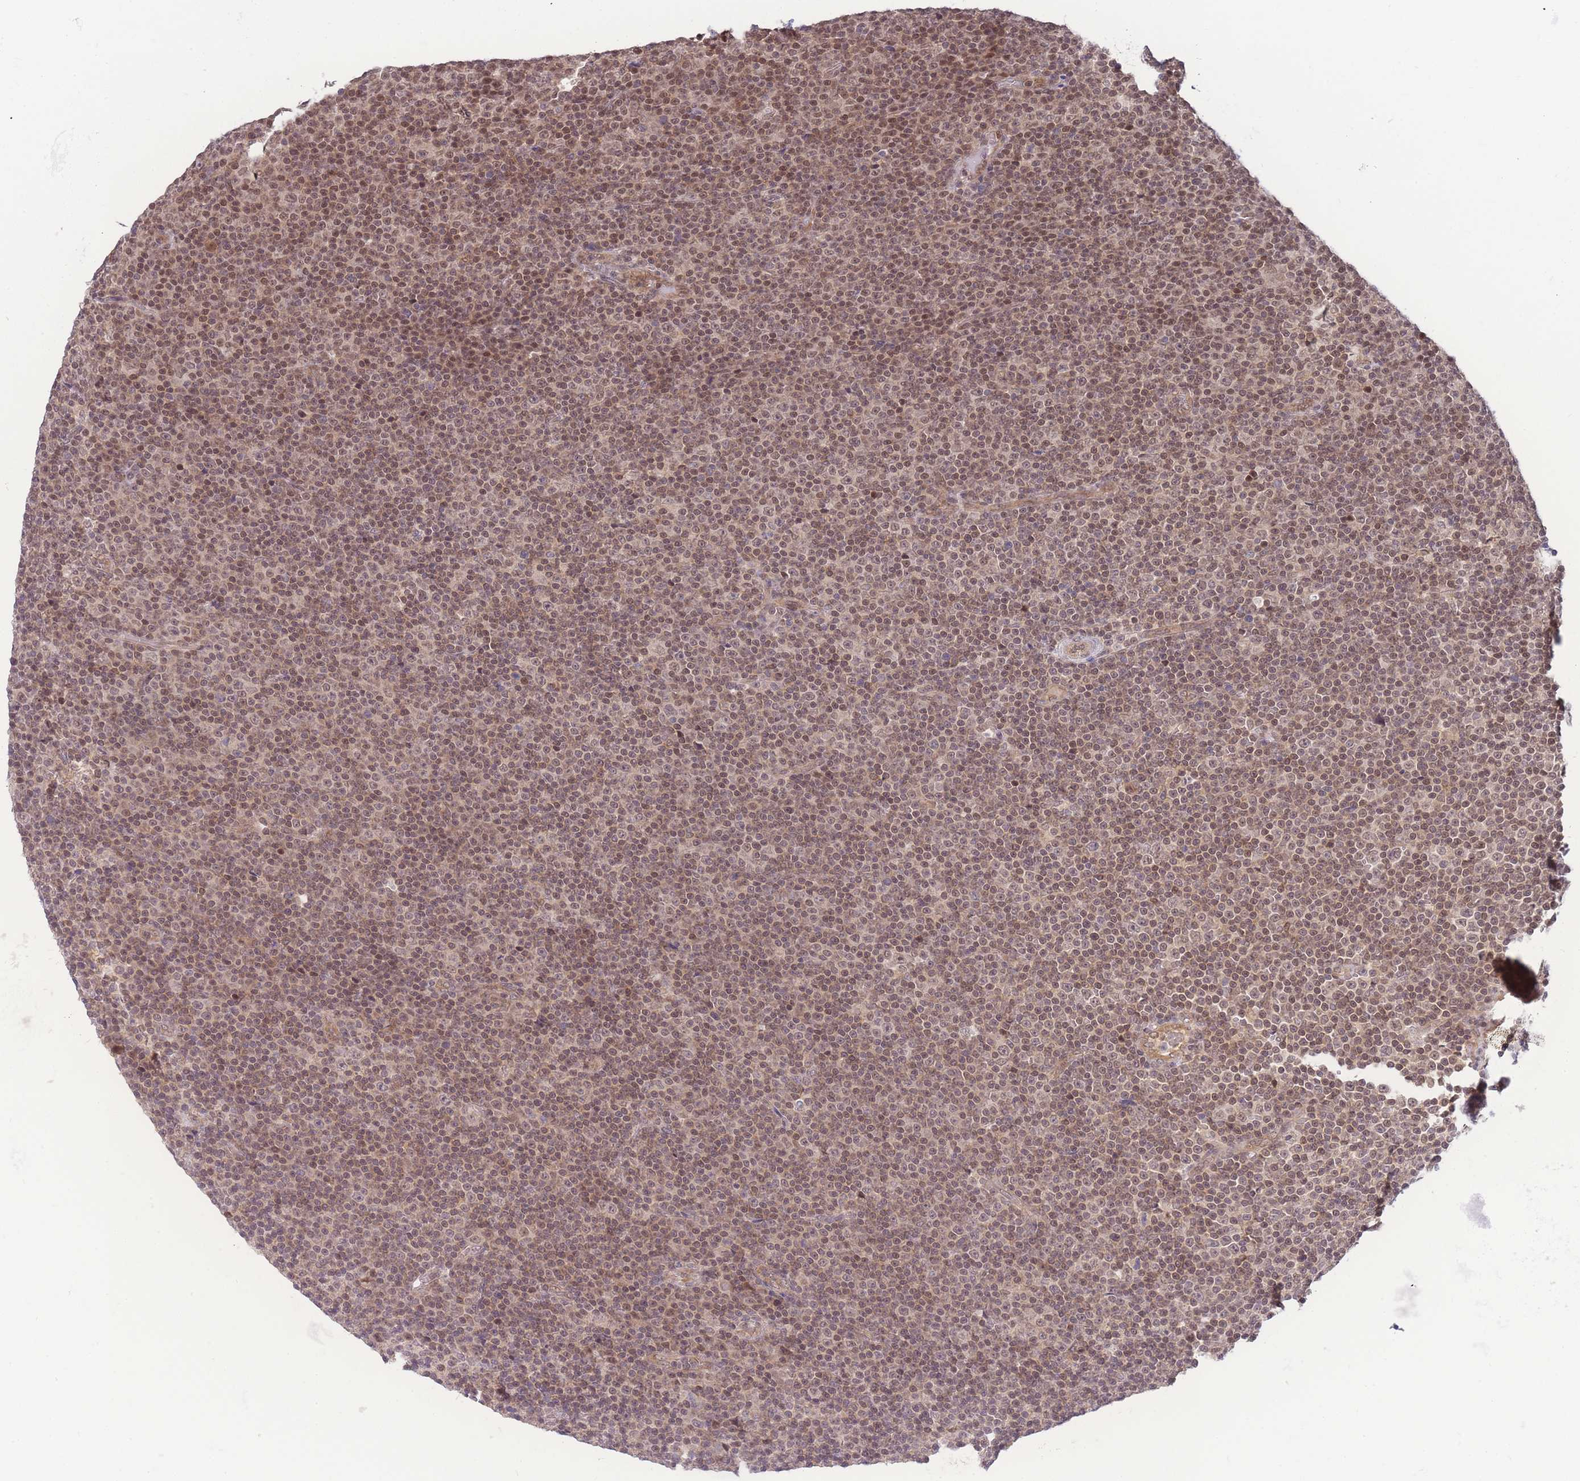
{"staining": {"intensity": "moderate", "quantity": ">75%", "location": "nuclear"}, "tissue": "lymphoma", "cell_type": "Tumor cells", "image_type": "cancer", "snomed": [{"axis": "morphology", "description": "Malignant lymphoma, non-Hodgkin's type, Low grade"}, {"axis": "topography", "description": "Lymph node"}], "caption": "Moderate nuclear positivity is identified in about >75% of tumor cells in lymphoma.", "gene": "KIAA1191", "patient": {"sex": "female", "age": 67}}